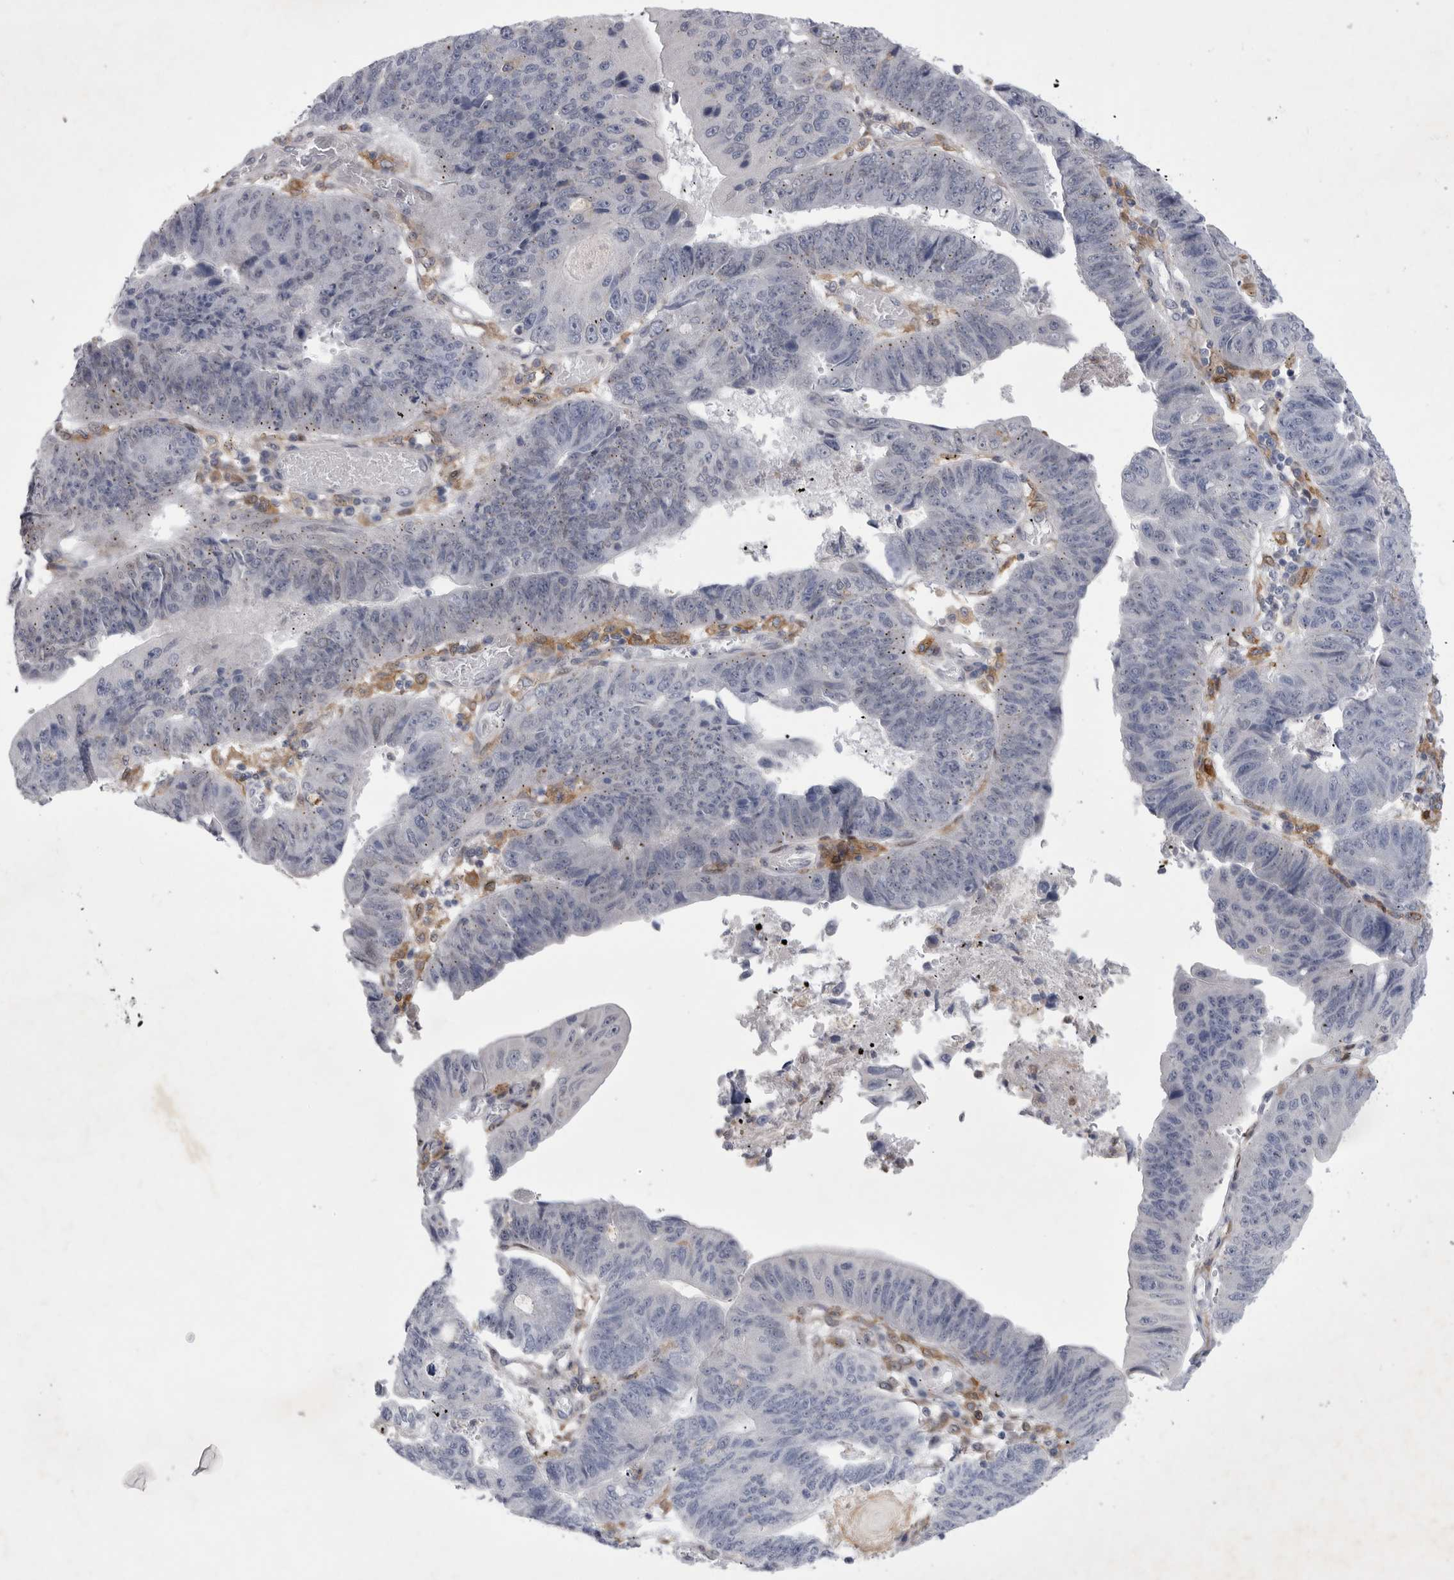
{"staining": {"intensity": "negative", "quantity": "none", "location": "none"}, "tissue": "stomach cancer", "cell_type": "Tumor cells", "image_type": "cancer", "snomed": [{"axis": "morphology", "description": "Adenocarcinoma, NOS"}, {"axis": "topography", "description": "Stomach"}], "caption": "Stomach cancer stained for a protein using immunohistochemistry shows no expression tumor cells.", "gene": "SIGLEC10", "patient": {"sex": "male", "age": 59}}